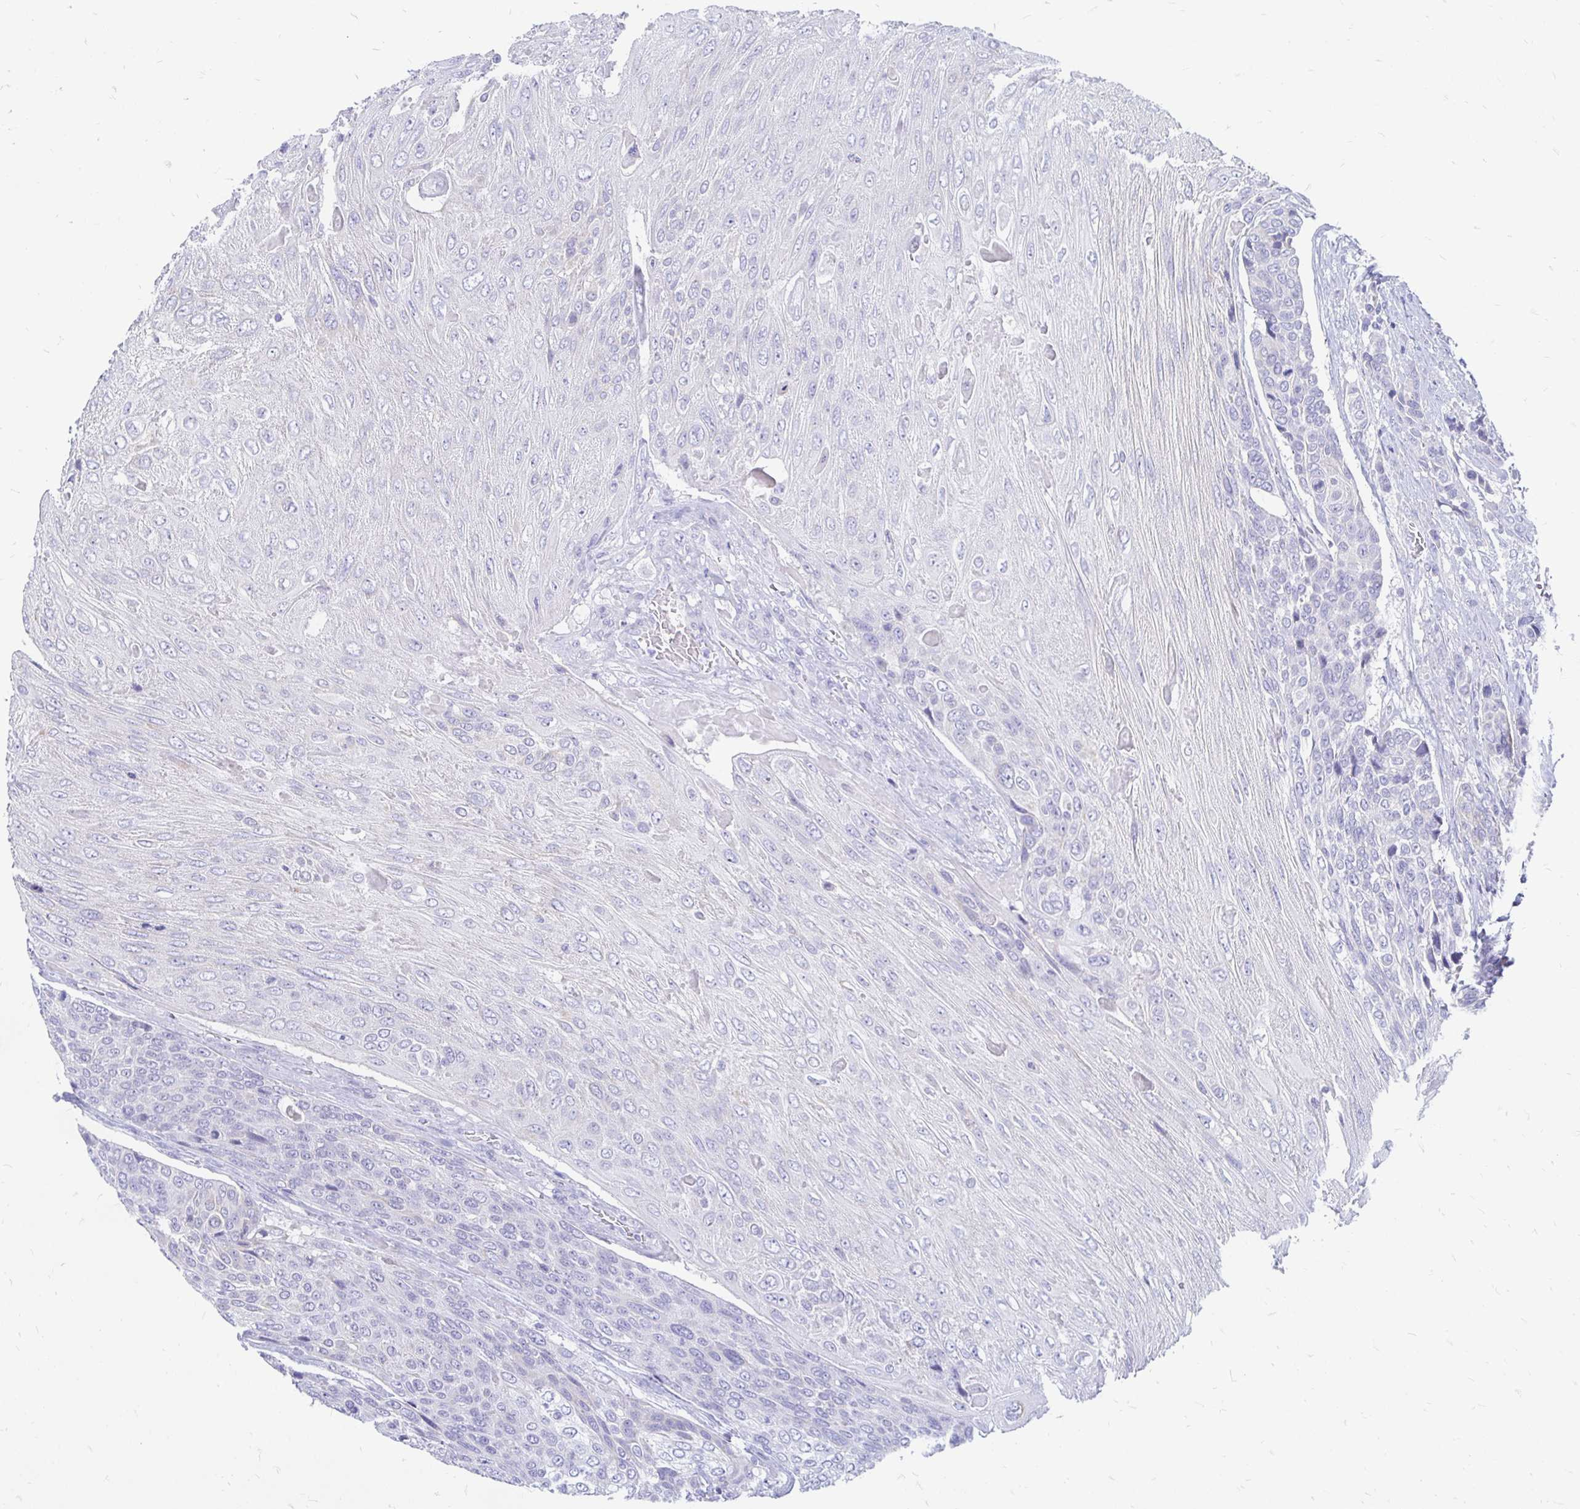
{"staining": {"intensity": "negative", "quantity": "none", "location": "none"}, "tissue": "urothelial cancer", "cell_type": "Tumor cells", "image_type": "cancer", "snomed": [{"axis": "morphology", "description": "Urothelial carcinoma, High grade"}, {"axis": "topography", "description": "Urinary bladder"}], "caption": "Tumor cells show no significant protein positivity in urothelial carcinoma (high-grade).", "gene": "PEG10", "patient": {"sex": "female", "age": 70}}